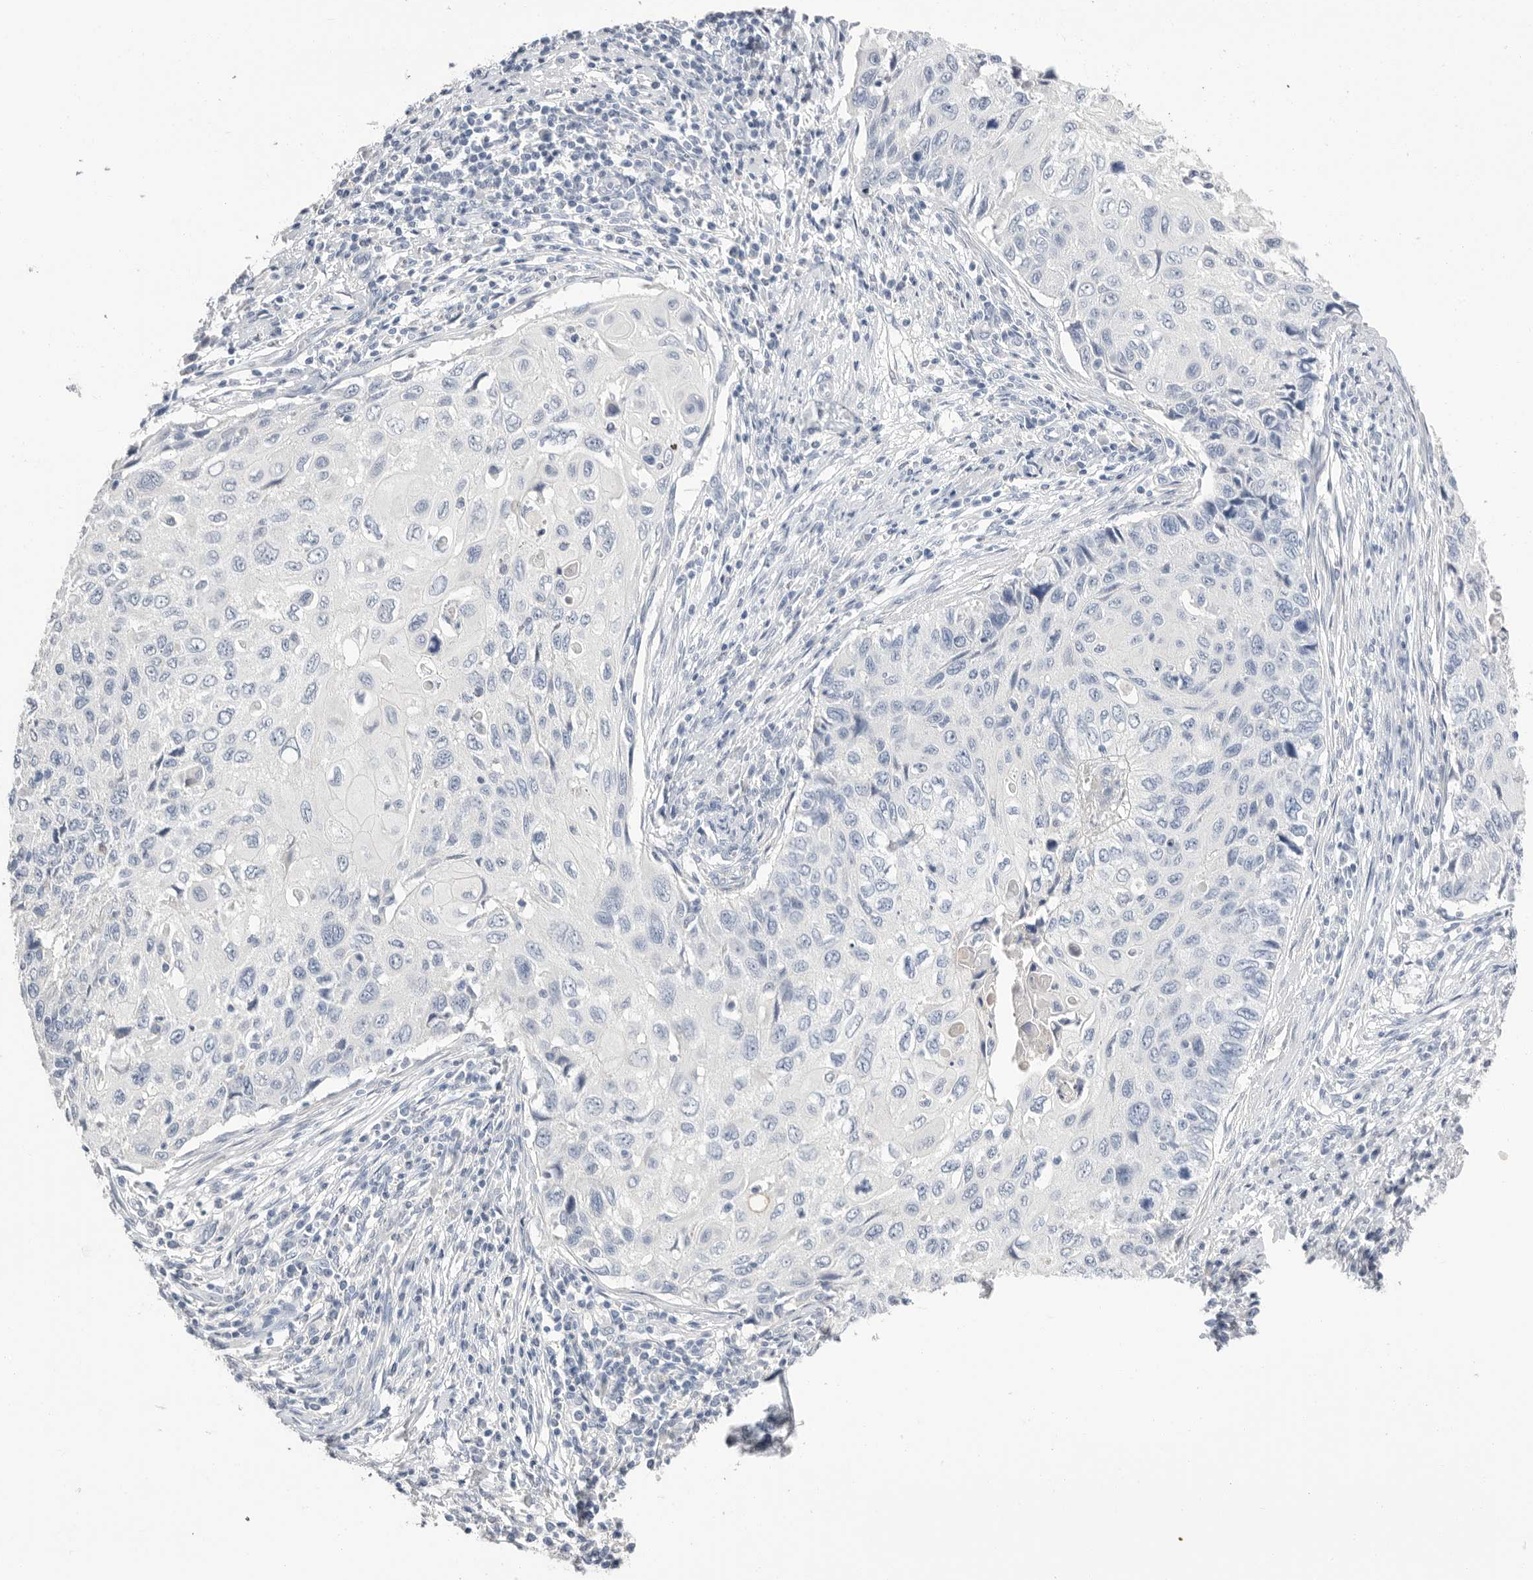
{"staining": {"intensity": "negative", "quantity": "none", "location": "none"}, "tissue": "cervical cancer", "cell_type": "Tumor cells", "image_type": "cancer", "snomed": [{"axis": "morphology", "description": "Squamous cell carcinoma, NOS"}, {"axis": "topography", "description": "Cervix"}], "caption": "Immunohistochemistry (IHC) image of human cervical cancer stained for a protein (brown), which exhibits no expression in tumor cells.", "gene": "APOA2", "patient": {"sex": "female", "age": 70}}